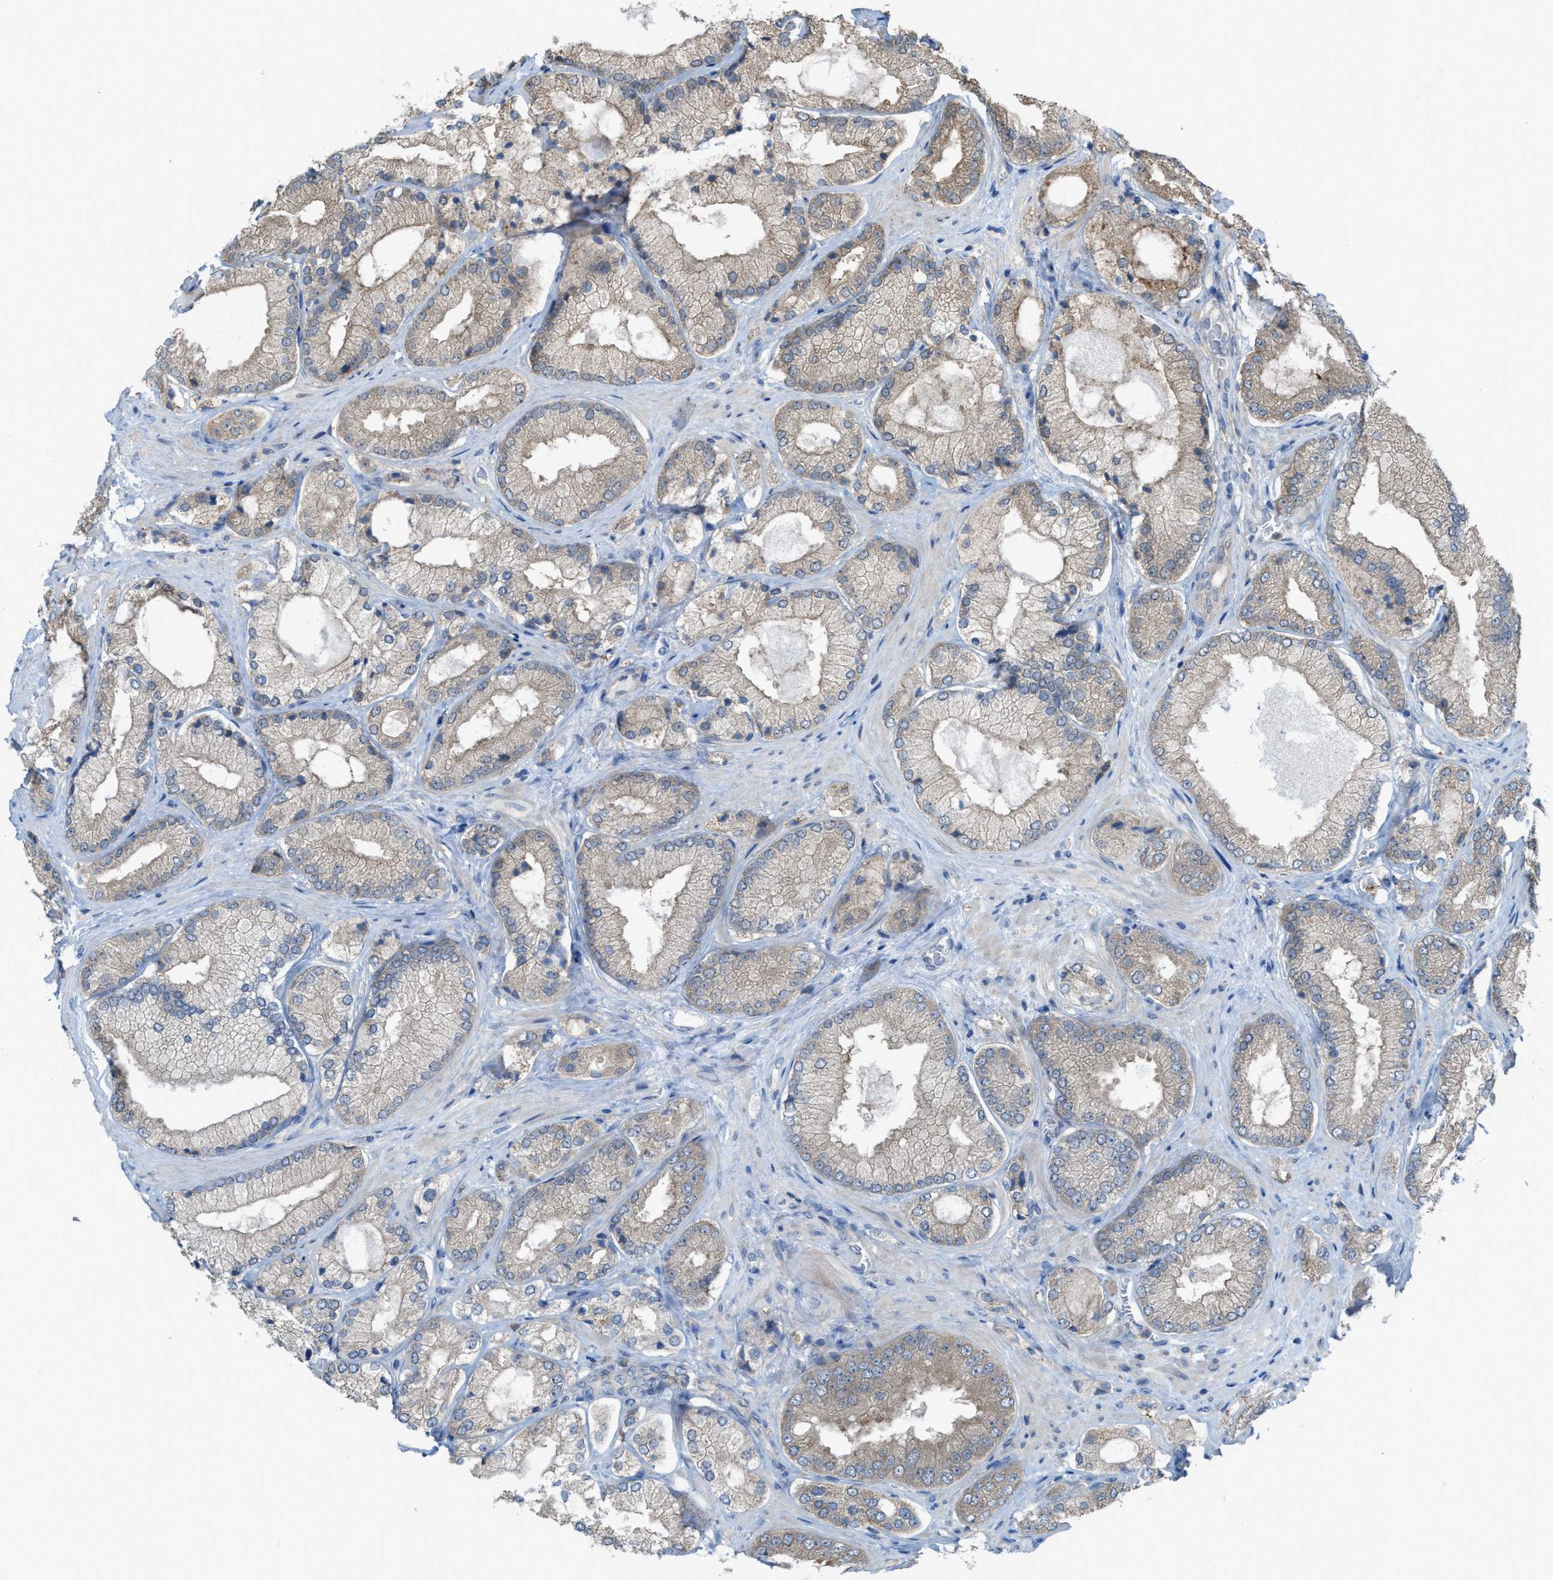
{"staining": {"intensity": "weak", "quantity": "25%-75%", "location": "cytoplasmic/membranous"}, "tissue": "prostate cancer", "cell_type": "Tumor cells", "image_type": "cancer", "snomed": [{"axis": "morphology", "description": "Adenocarcinoma, Low grade"}, {"axis": "topography", "description": "Prostate"}], "caption": "Prostate adenocarcinoma (low-grade) tissue demonstrates weak cytoplasmic/membranous positivity in approximately 25%-75% of tumor cells (DAB (3,3'-diaminobenzidine) IHC, brown staining for protein, blue staining for nuclei).", "gene": "PLAA", "patient": {"sex": "male", "age": 65}}